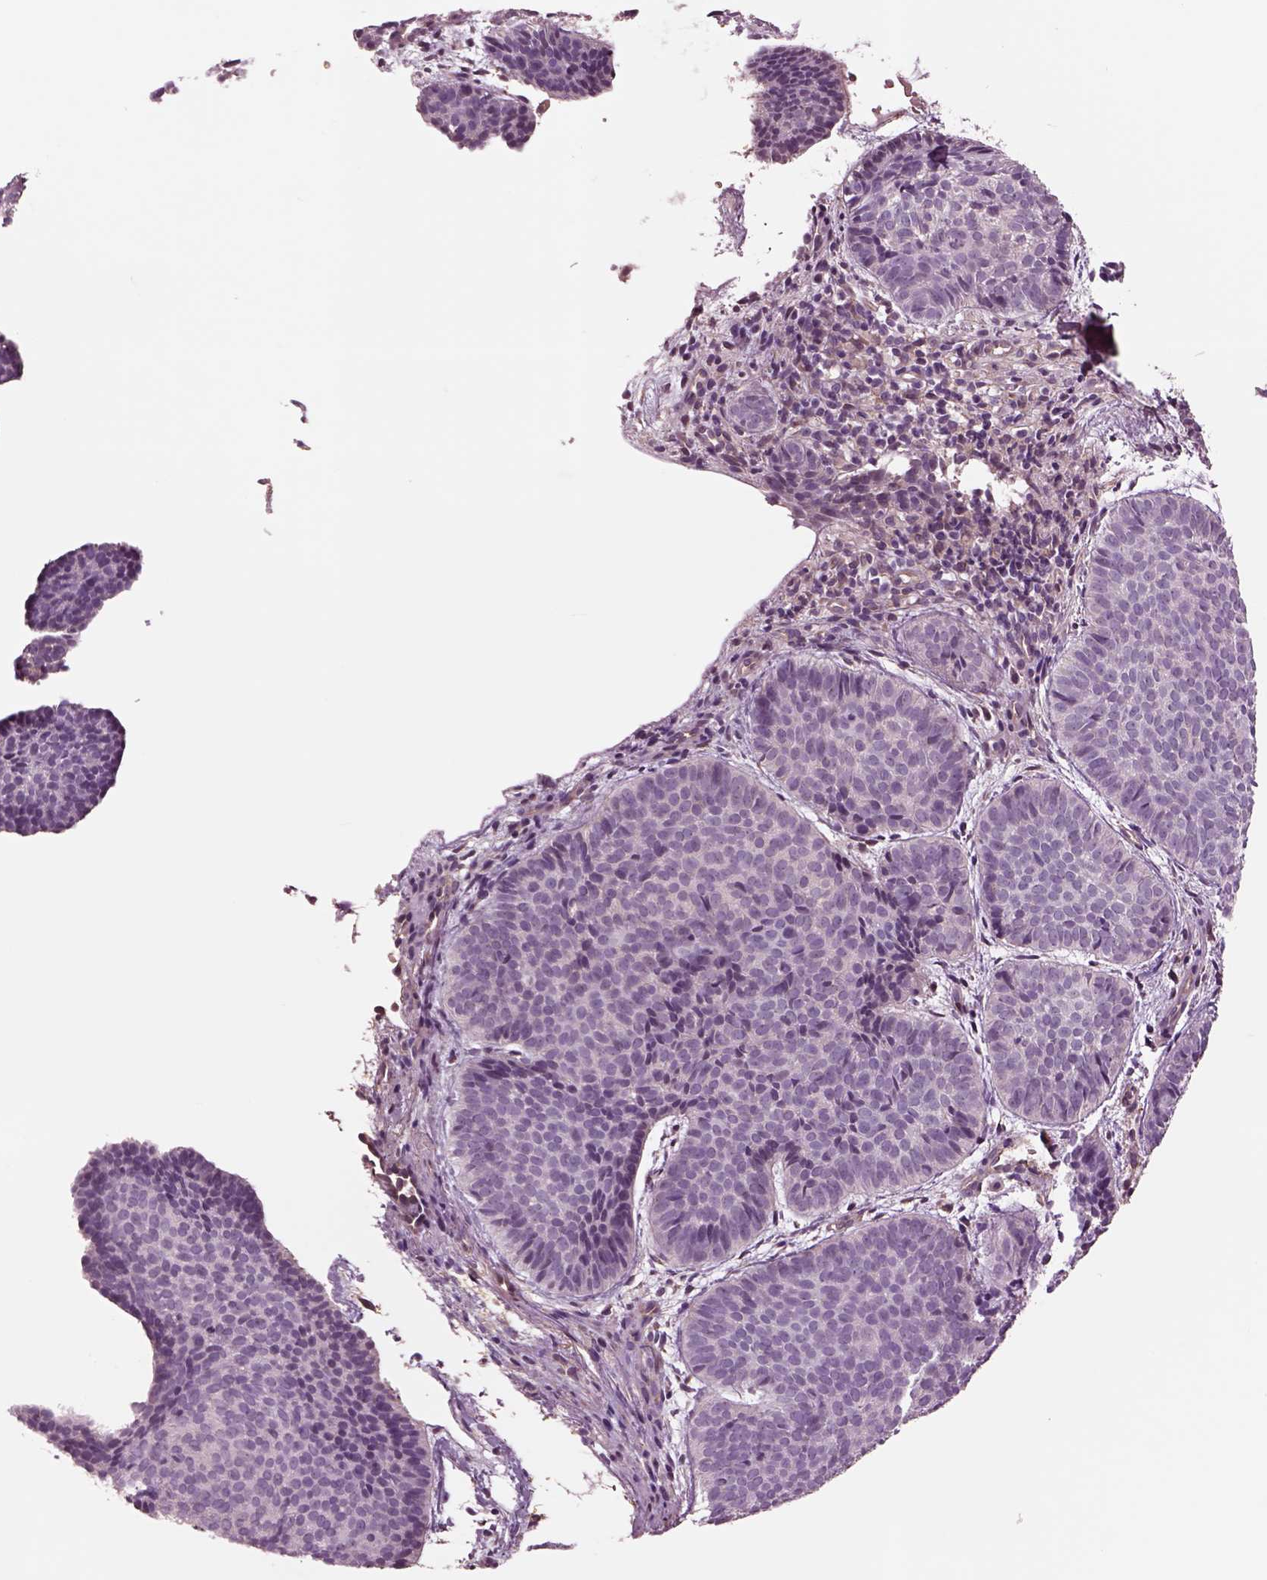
{"staining": {"intensity": "negative", "quantity": "none", "location": "none"}, "tissue": "skin cancer", "cell_type": "Tumor cells", "image_type": "cancer", "snomed": [{"axis": "morphology", "description": "Basal cell carcinoma"}, {"axis": "topography", "description": "Skin"}], "caption": "The photomicrograph displays no staining of tumor cells in skin cancer (basal cell carcinoma).", "gene": "HTR1B", "patient": {"sex": "male", "age": 57}}